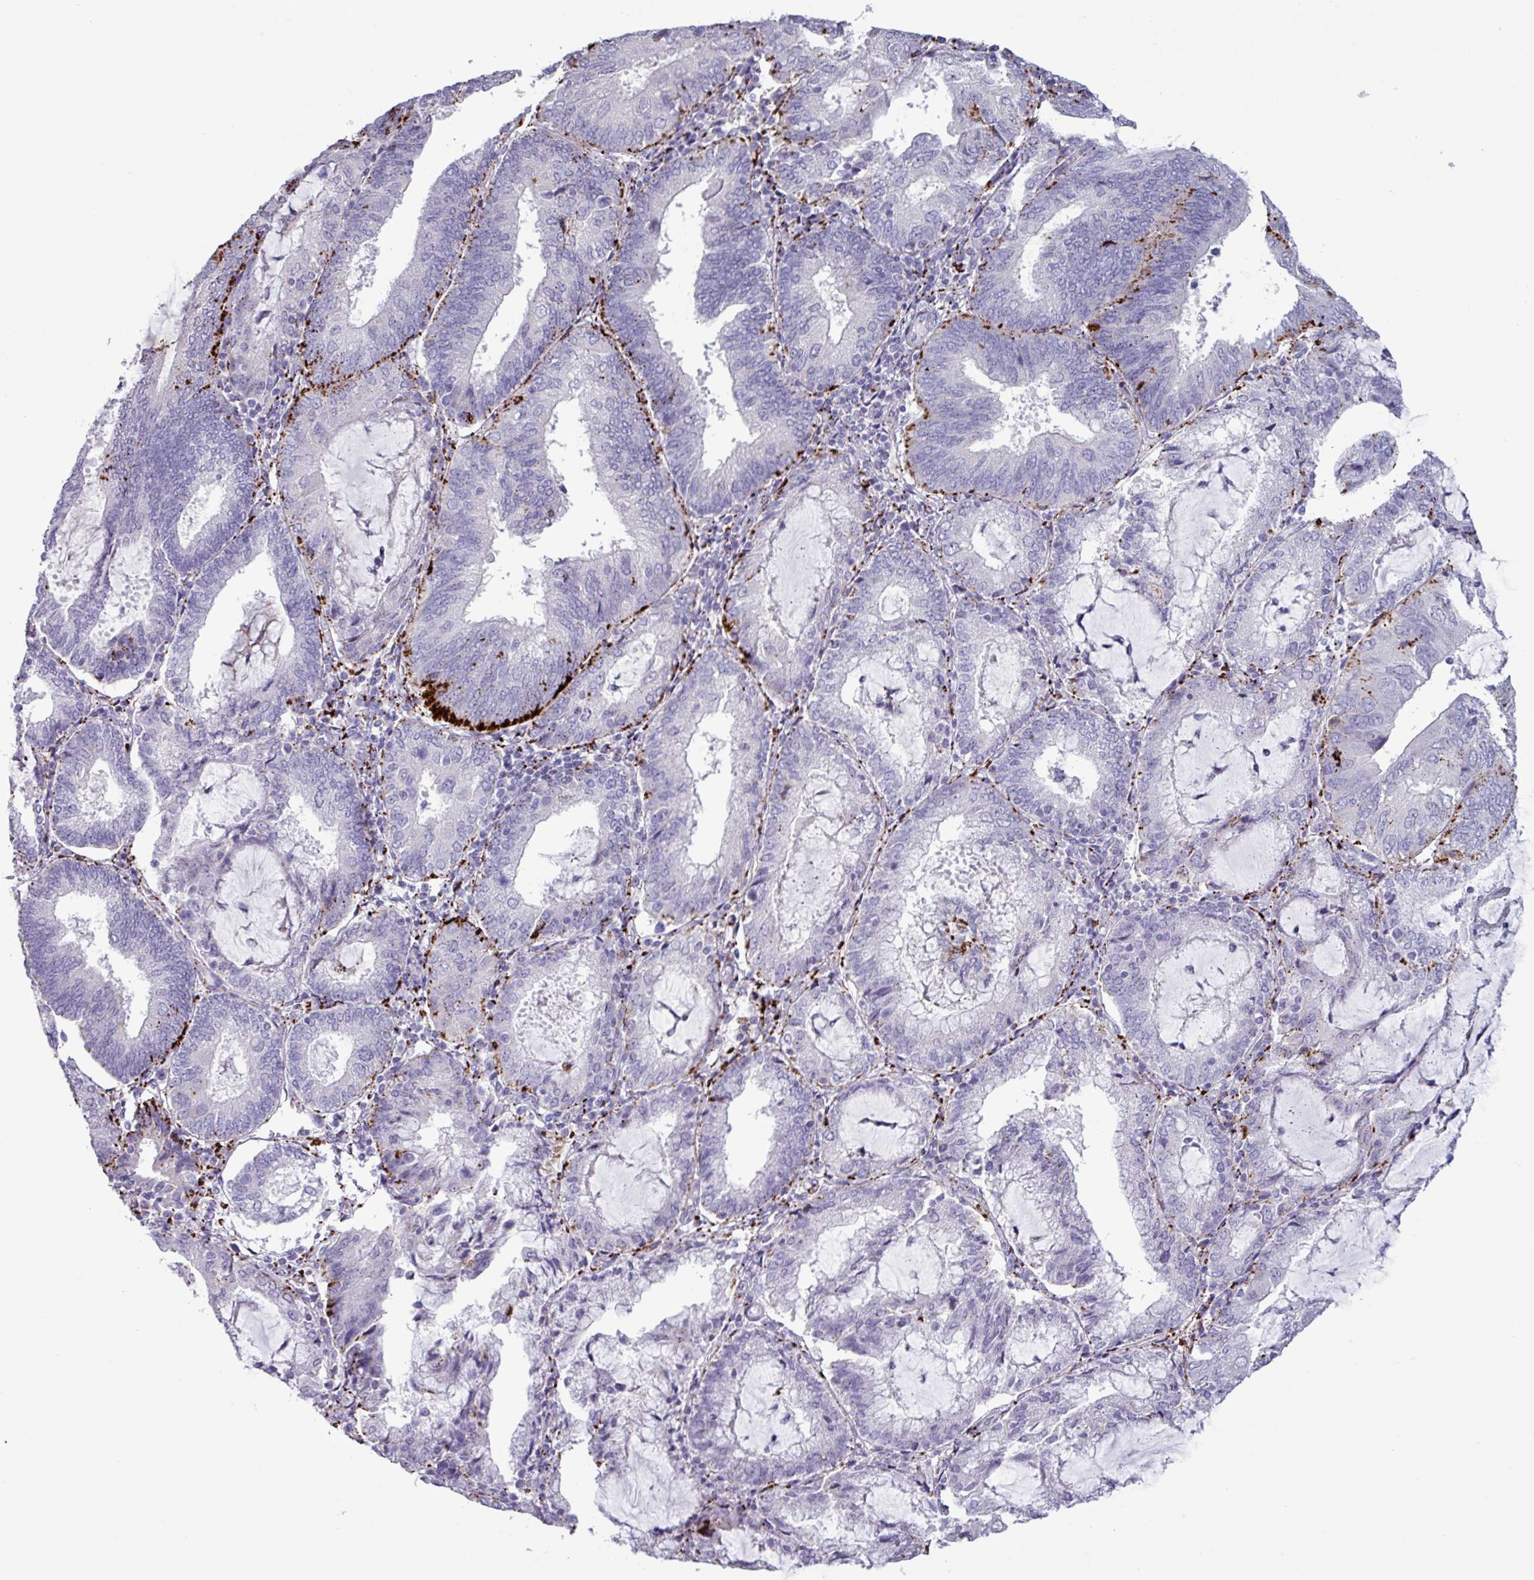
{"staining": {"intensity": "strong", "quantity": "<25%", "location": "cytoplasmic/membranous"}, "tissue": "endometrial cancer", "cell_type": "Tumor cells", "image_type": "cancer", "snomed": [{"axis": "morphology", "description": "Adenocarcinoma, NOS"}, {"axis": "topography", "description": "Endometrium"}], "caption": "Immunohistochemical staining of adenocarcinoma (endometrial) demonstrates medium levels of strong cytoplasmic/membranous staining in about <25% of tumor cells.", "gene": "PLIN2", "patient": {"sex": "female", "age": 81}}